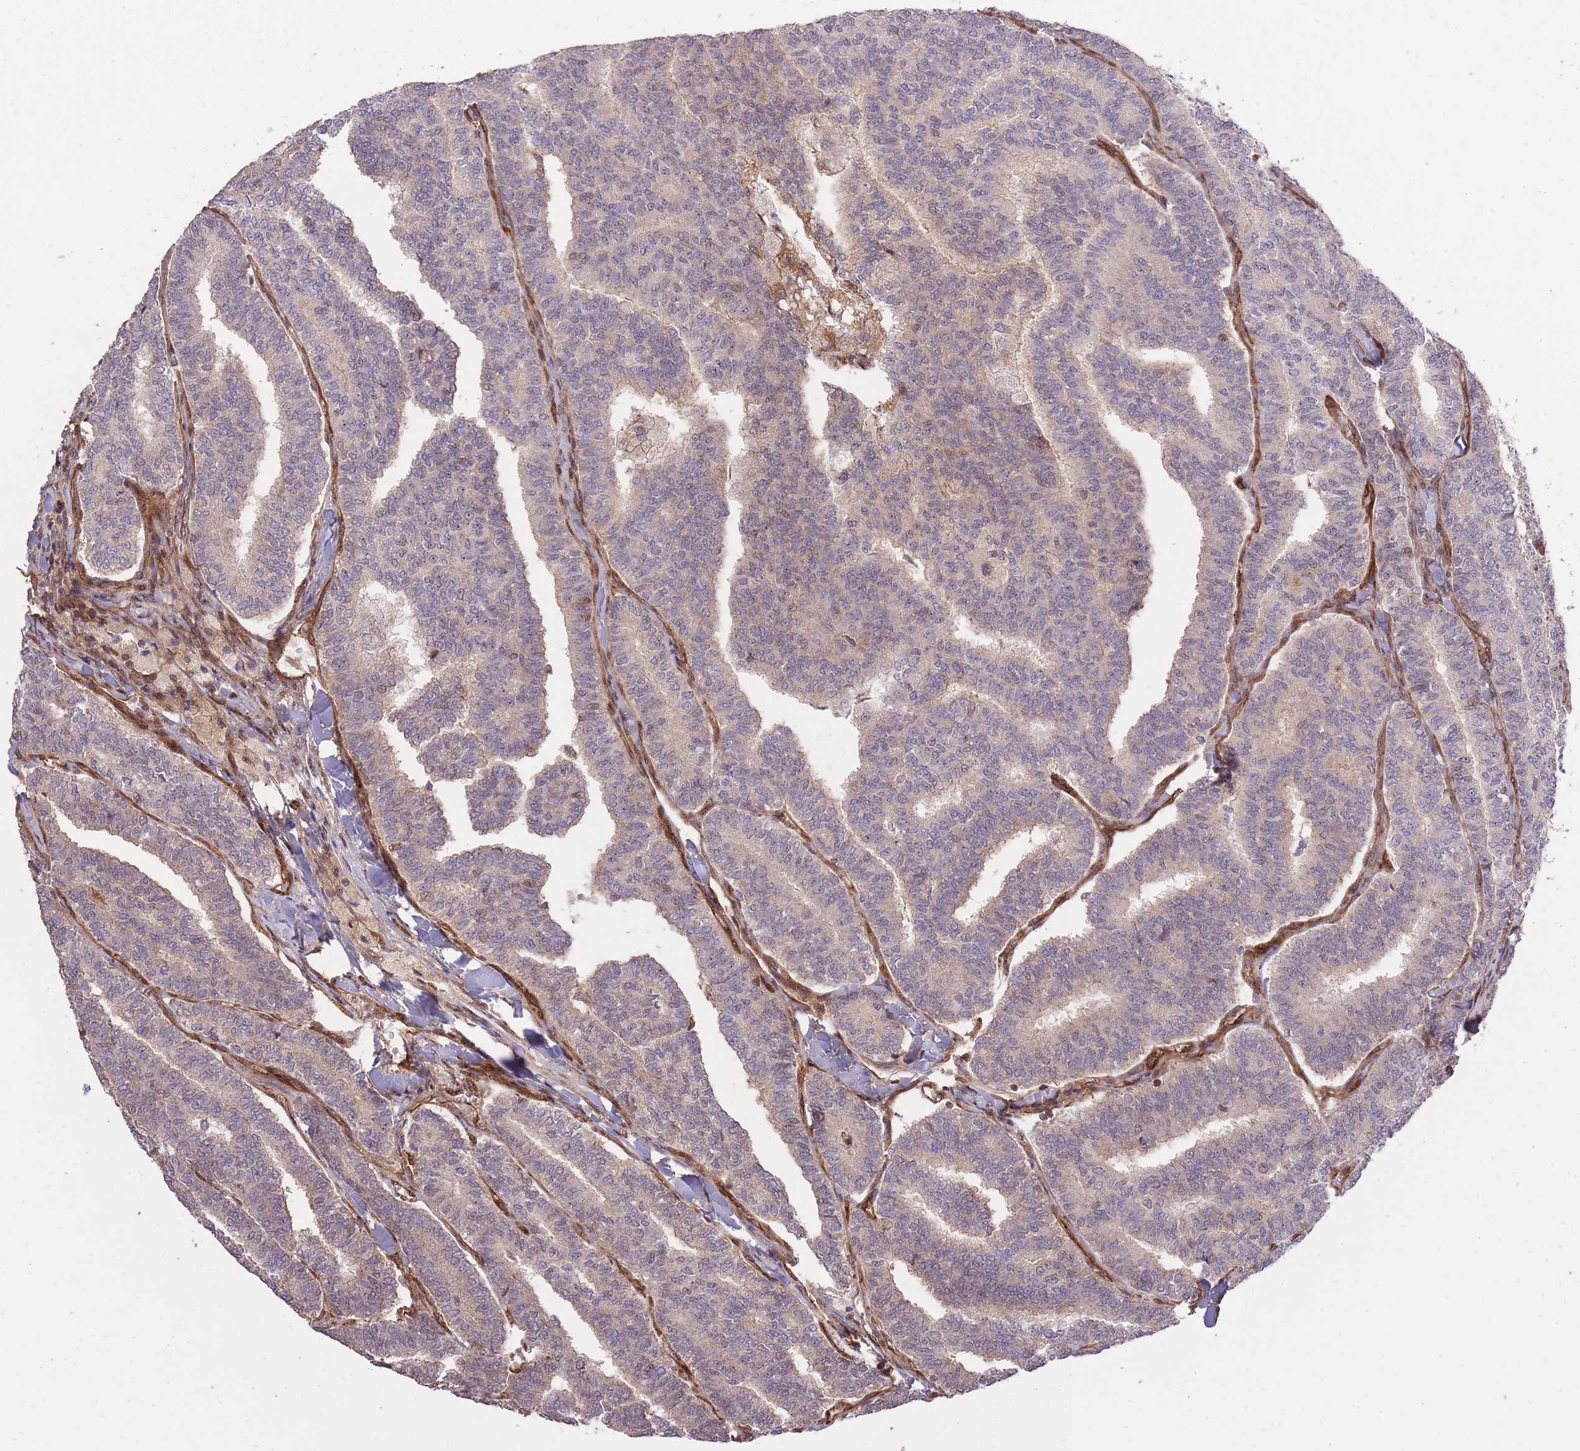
{"staining": {"intensity": "negative", "quantity": "none", "location": "none"}, "tissue": "thyroid cancer", "cell_type": "Tumor cells", "image_type": "cancer", "snomed": [{"axis": "morphology", "description": "Papillary adenocarcinoma, NOS"}, {"axis": "topography", "description": "Thyroid gland"}], "caption": "This is a histopathology image of immunohistochemistry (IHC) staining of thyroid cancer (papillary adenocarcinoma), which shows no expression in tumor cells. (DAB (3,3'-diaminobenzidine) IHC, high magnification).", "gene": "PLD1", "patient": {"sex": "female", "age": 35}}